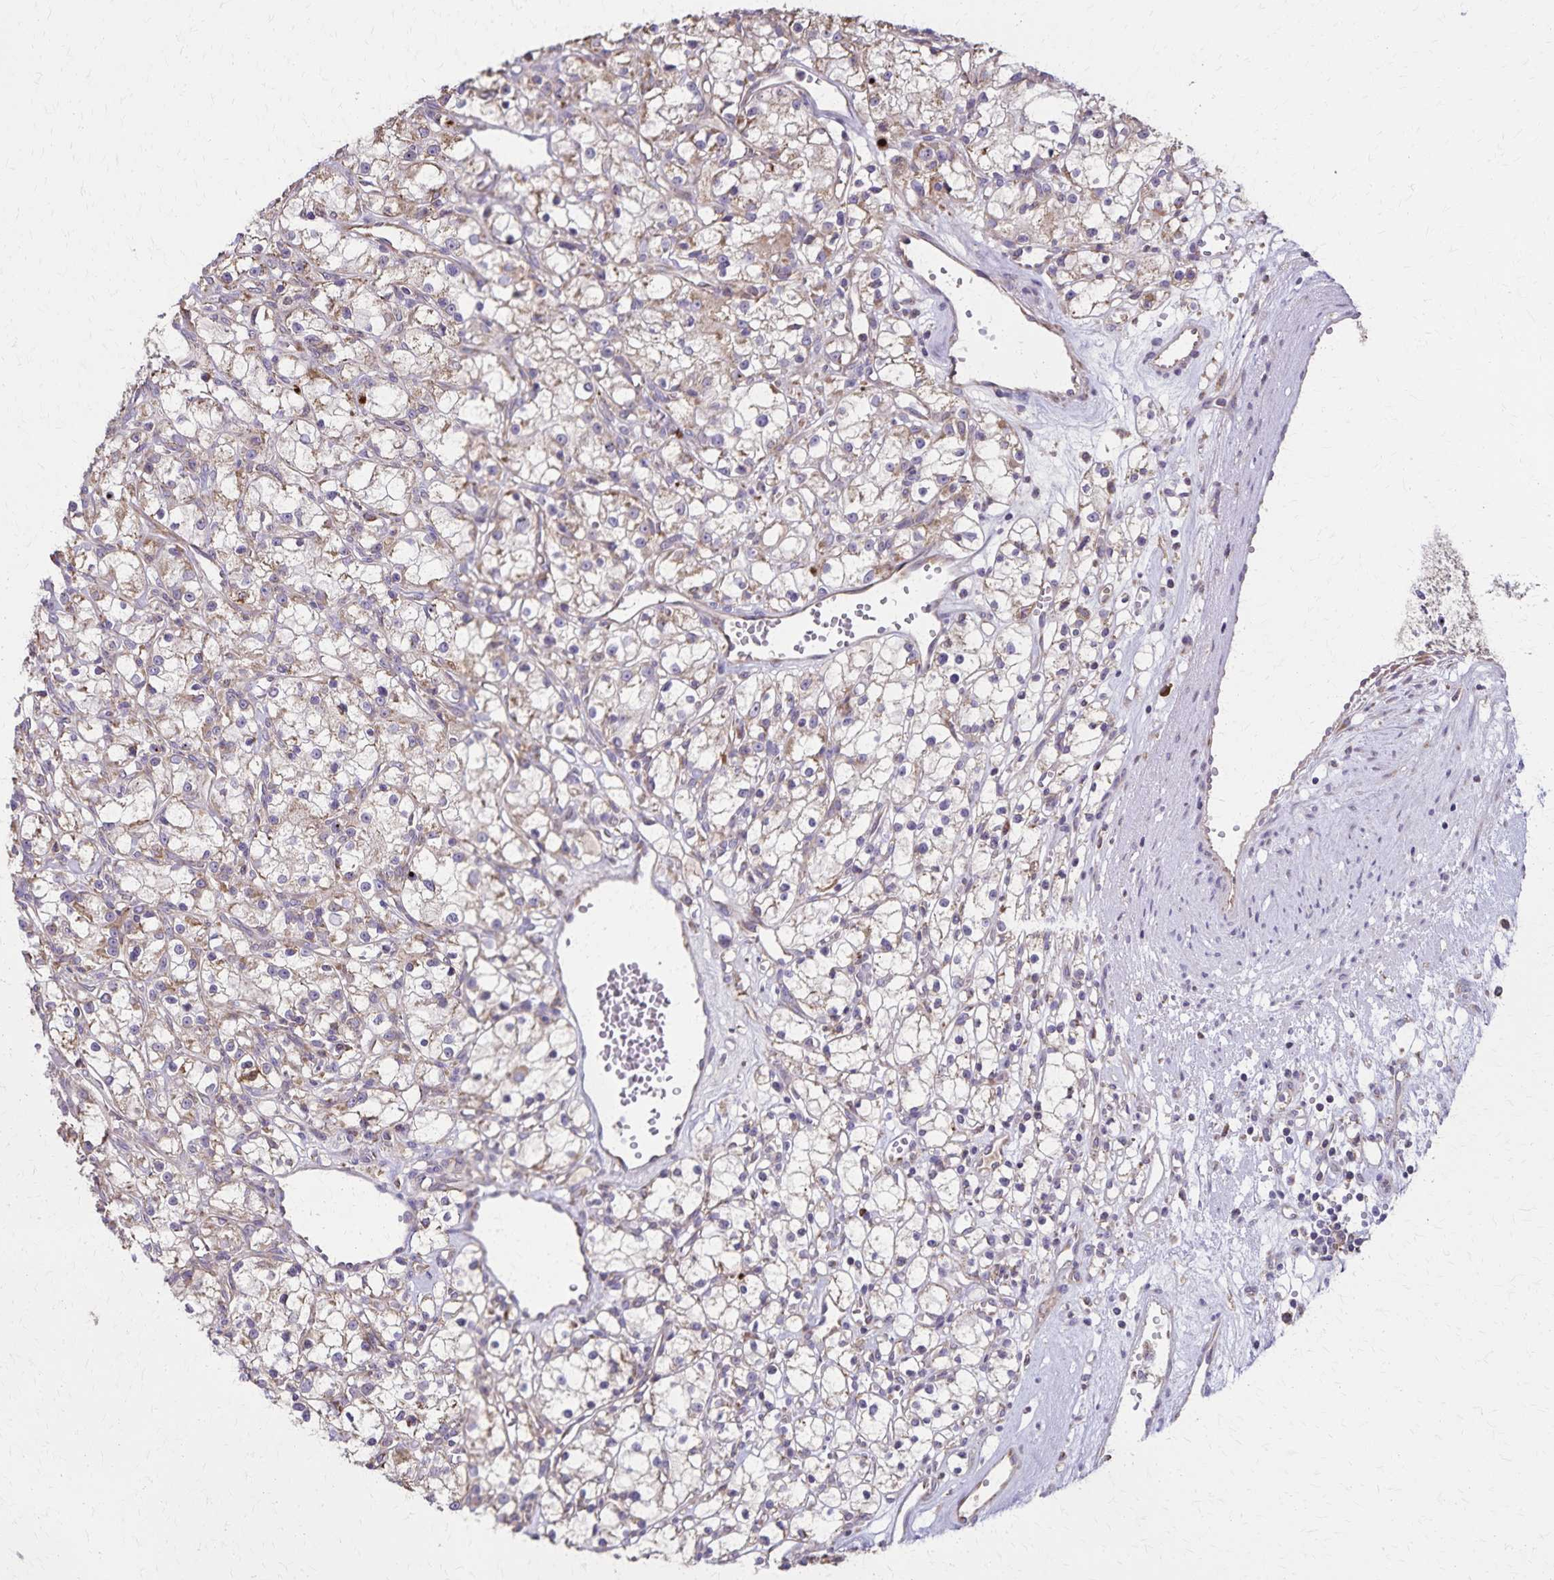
{"staining": {"intensity": "weak", "quantity": "<25%", "location": "cytoplasmic/membranous"}, "tissue": "renal cancer", "cell_type": "Tumor cells", "image_type": "cancer", "snomed": [{"axis": "morphology", "description": "Adenocarcinoma, NOS"}, {"axis": "topography", "description": "Kidney"}], "caption": "The immunohistochemistry (IHC) micrograph has no significant positivity in tumor cells of renal cancer (adenocarcinoma) tissue.", "gene": "RNF10", "patient": {"sex": "female", "age": 59}}